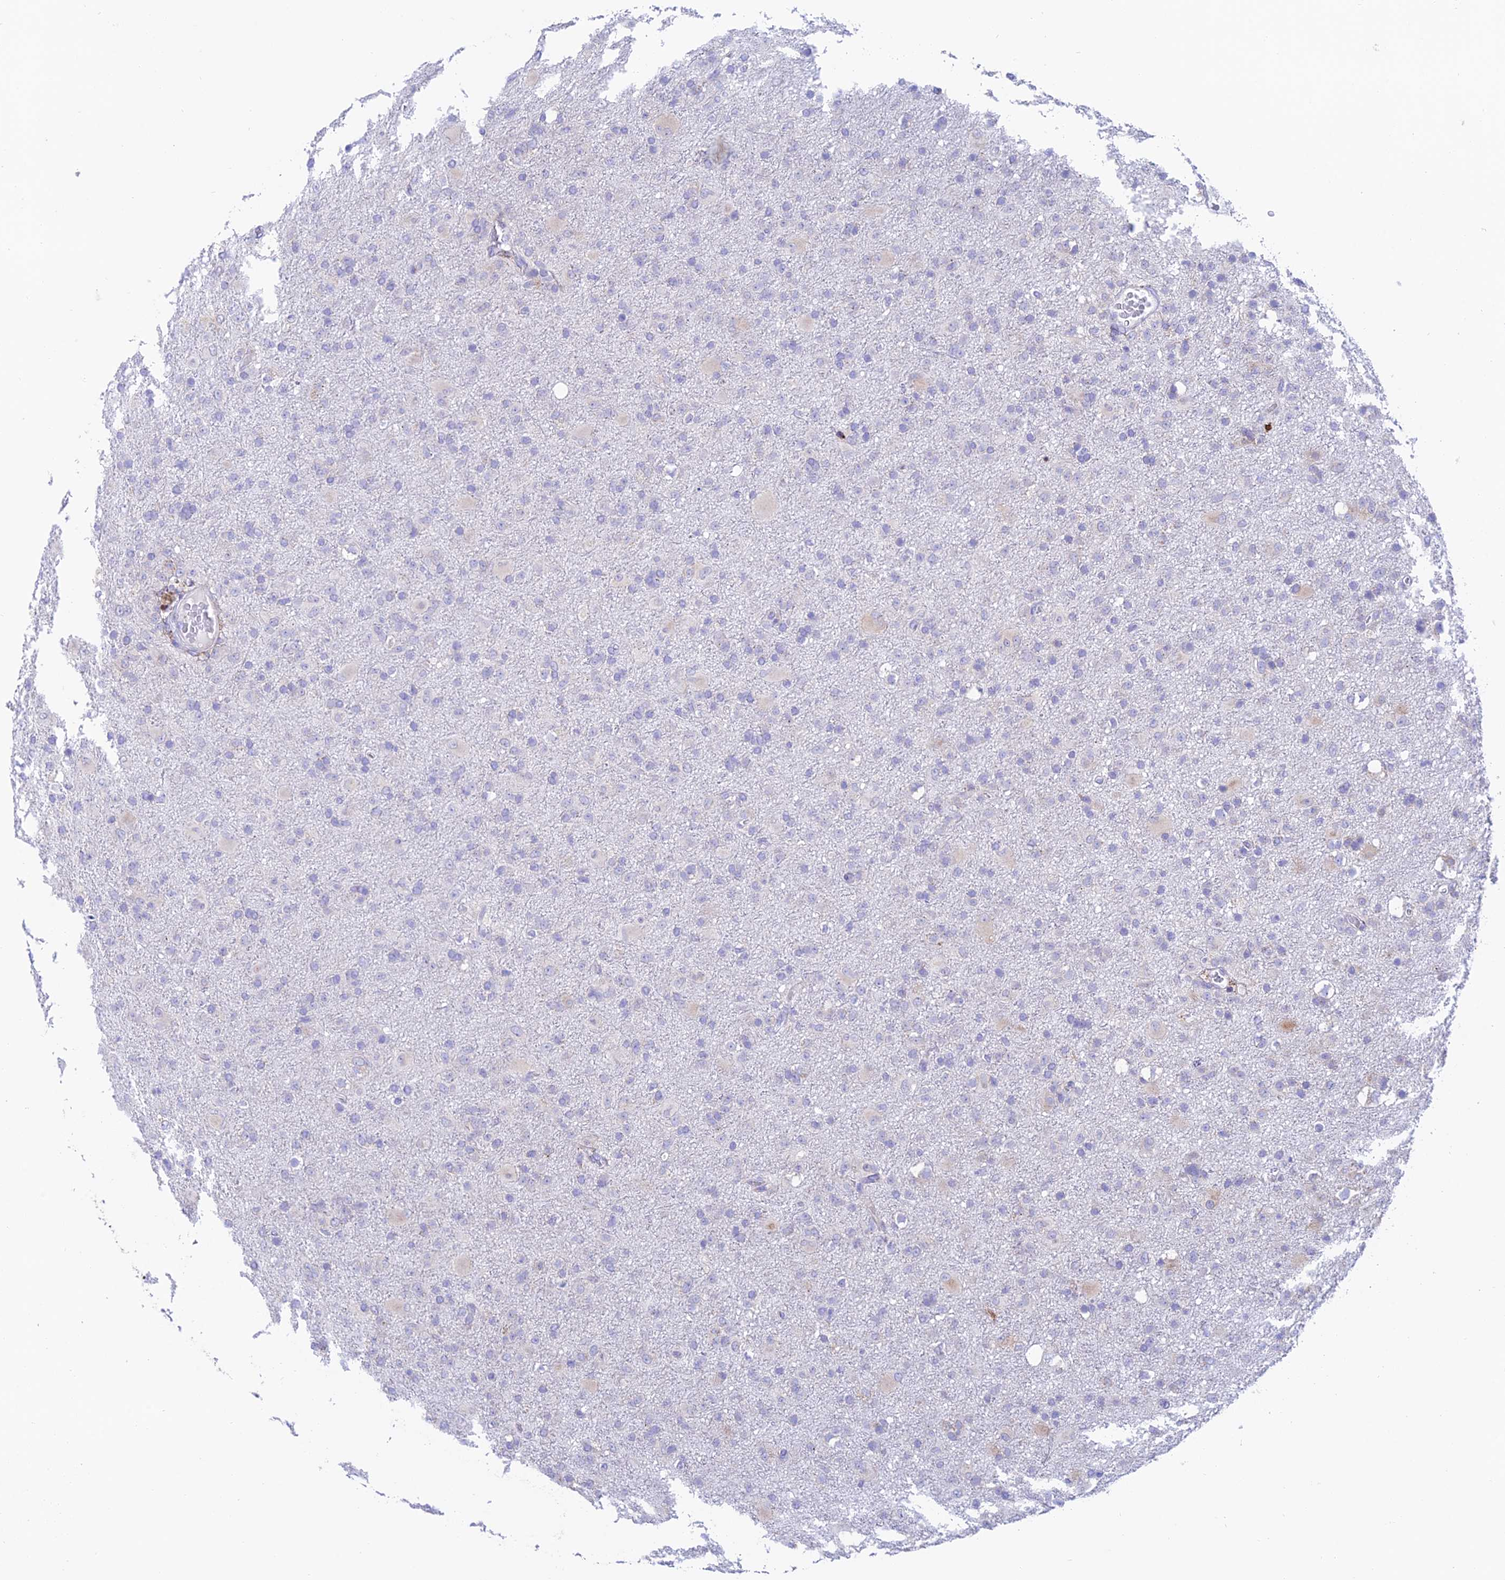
{"staining": {"intensity": "negative", "quantity": "none", "location": "none"}, "tissue": "glioma", "cell_type": "Tumor cells", "image_type": "cancer", "snomed": [{"axis": "morphology", "description": "Glioma, malignant, Low grade"}, {"axis": "topography", "description": "Brain"}], "caption": "The photomicrograph reveals no staining of tumor cells in glioma.", "gene": "TUBGCP6", "patient": {"sex": "male", "age": 65}}